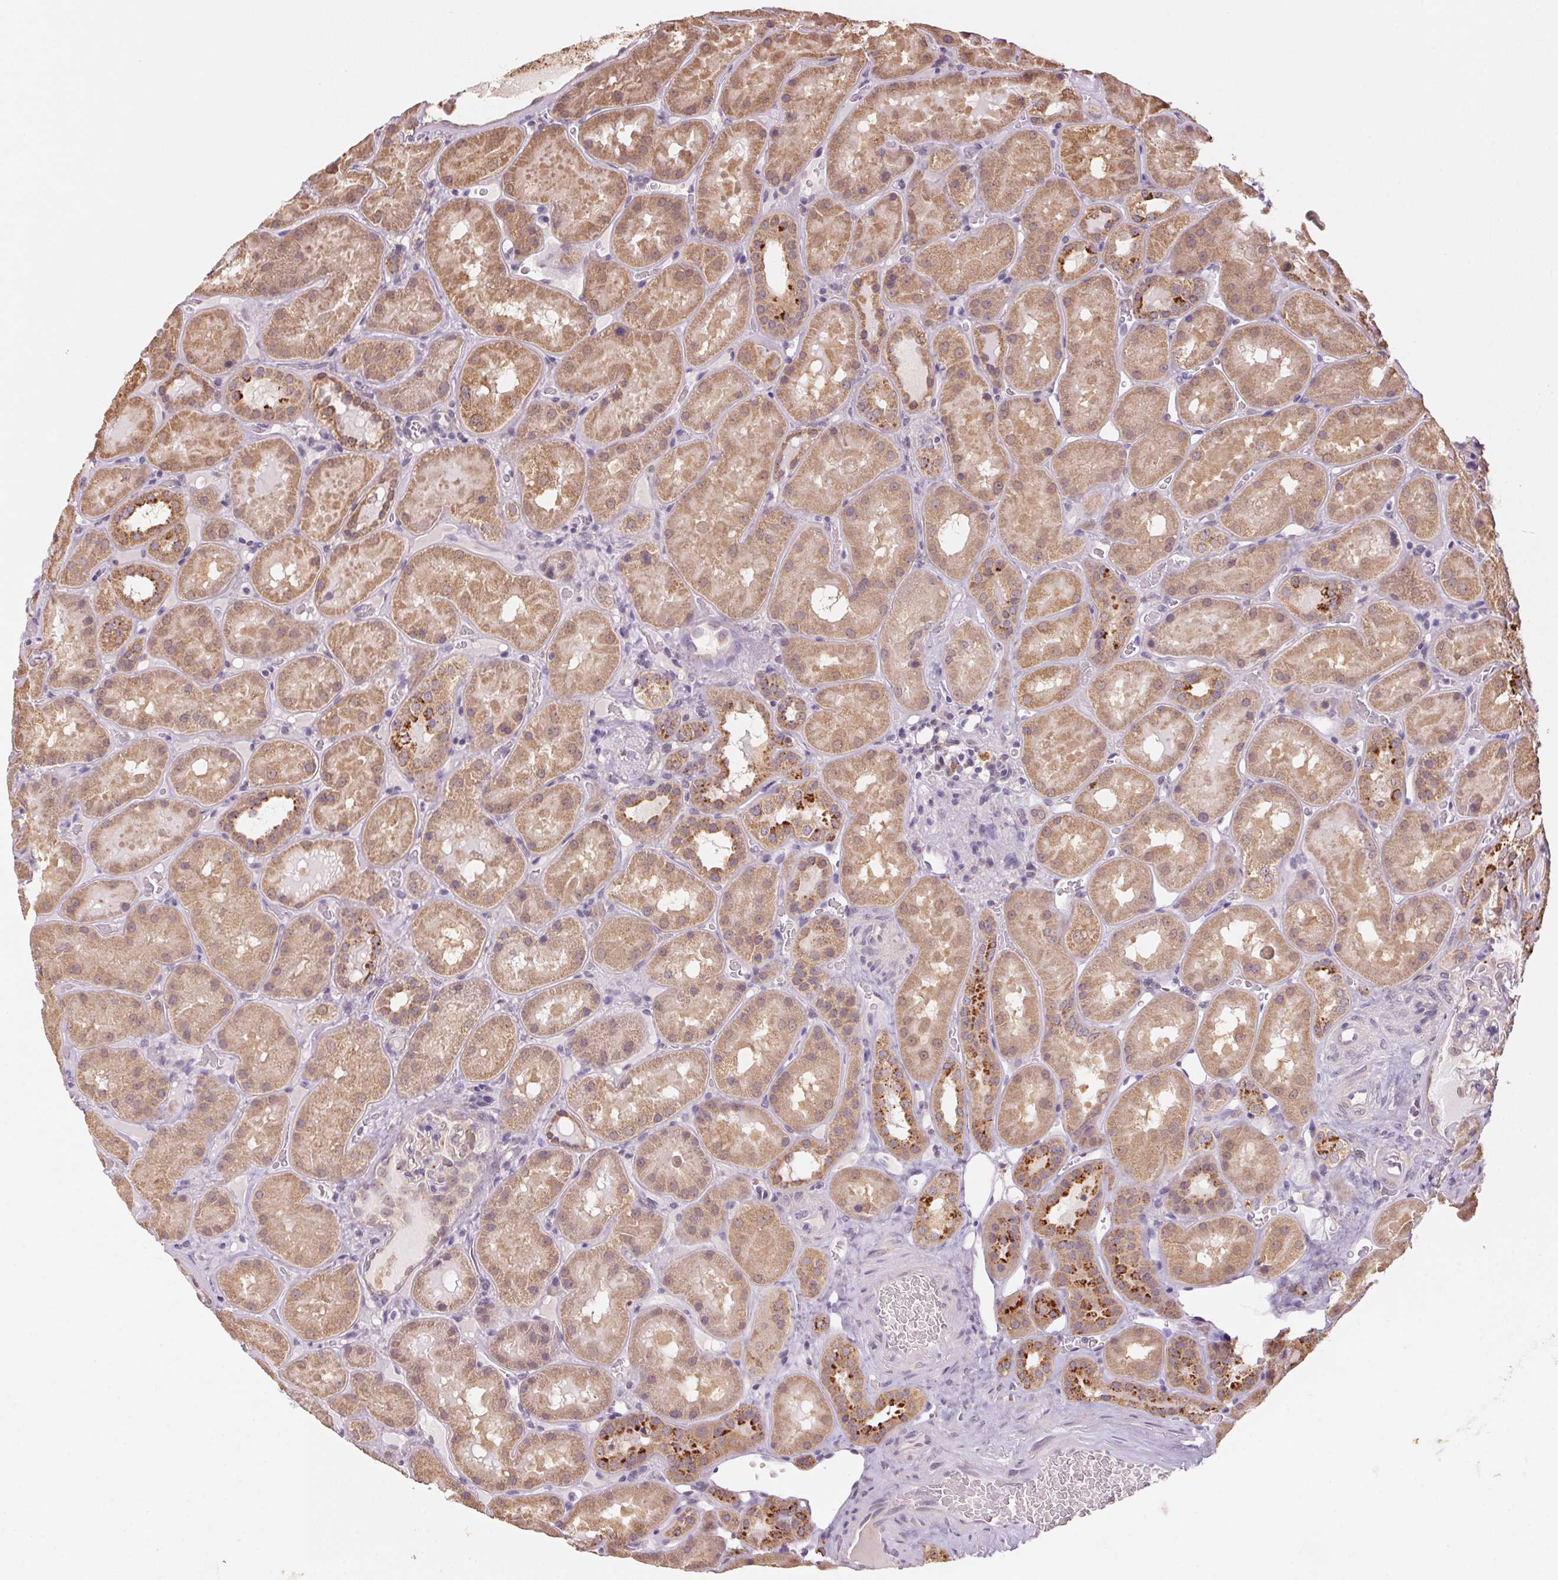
{"staining": {"intensity": "weak", "quantity": "25%-75%", "location": "cytoplasmic/membranous"}, "tissue": "kidney", "cell_type": "Cells in glomeruli", "image_type": "normal", "snomed": [{"axis": "morphology", "description": "Normal tissue, NOS"}, {"axis": "topography", "description": "Kidney"}], "caption": "High-power microscopy captured an immunohistochemistry (IHC) image of unremarkable kidney, revealing weak cytoplasmic/membranous expression in about 25%-75% of cells in glomeruli. (Brightfield microscopy of DAB IHC at high magnification).", "gene": "ADH5", "patient": {"sex": "male", "age": 73}}